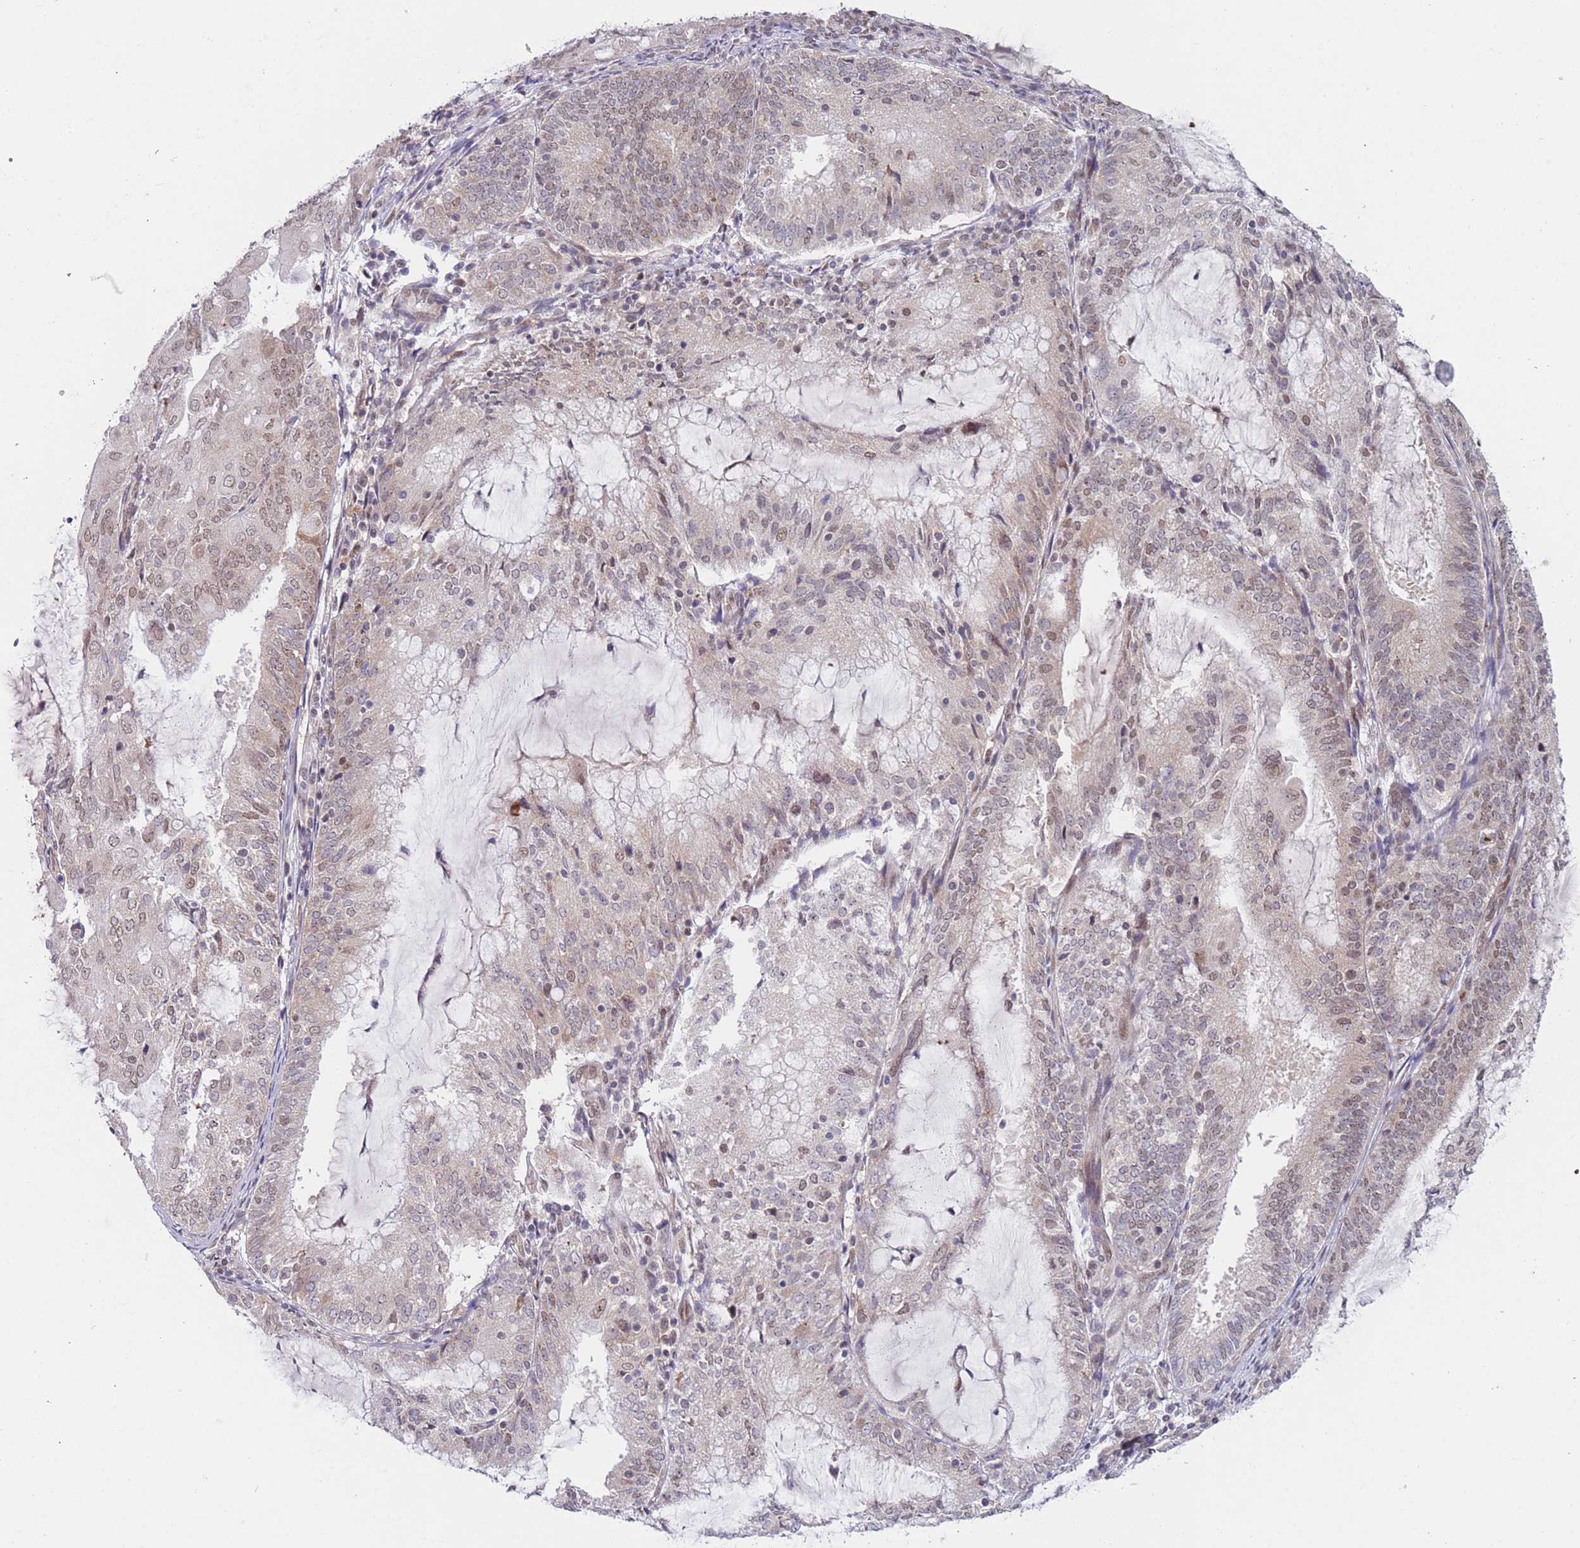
{"staining": {"intensity": "moderate", "quantity": "<25%", "location": "nuclear"}, "tissue": "endometrial cancer", "cell_type": "Tumor cells", "image_type": "cancer", "snomed": [{"axis": "morphology", "description": "Adenocarcinoma, NOS"}, {"axis": "topography", "description": "Endometrium"}], "caption": "IHC image of neoplastic tissue: endometrial adenocarcinoma stained using immunohistochemistry (IHC) demonstrates low levels of moderate protein expression localized specifically in the nuclear of tumor cells, appearing as a nuclear brown color.", "gene": "SLC25A32", "patient": {"sex": "female", "age": 81}}